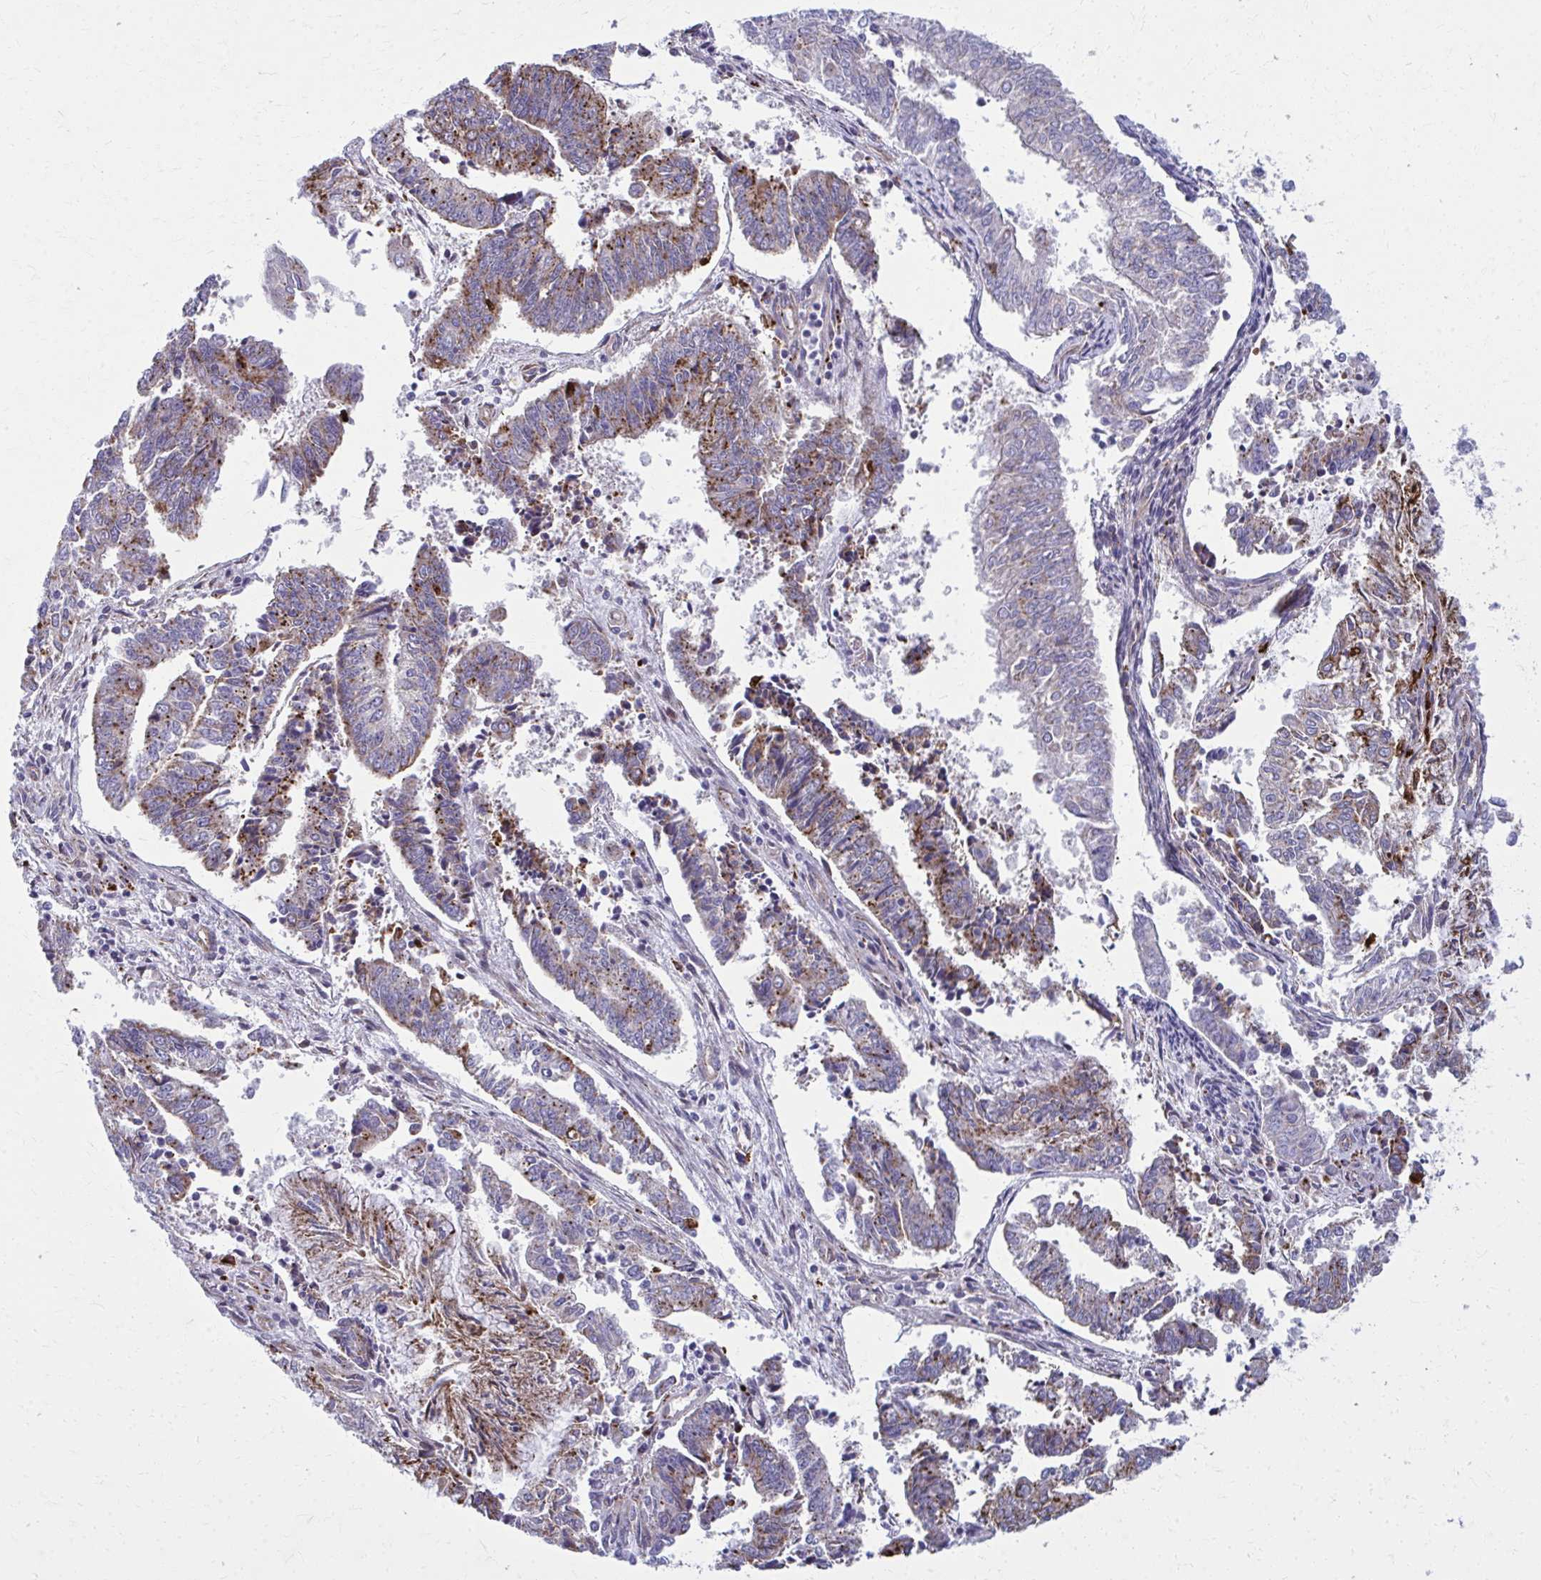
{"staining": {"intensity": "moderate", "quantity": "25%-75%", "location": "cytoplasmic/membranous"}, "tissue": "endometrial cancer", "cell_type": "Tumor cells", "image_type": "cancer", "snomed": [{"axis": "morphology", "description": "Adenocarcinoma, NOS"}, {"axis": "topography", "description": "Endometrium"}], "caption": "A histopathology image of endometrial adenocarcinoma stained for a protein reveals moderate cytoplasmic/membranous brown staining in tumor cells. The staining is performed using DAB (3,3'-diaminobenzidine) brown chromogen to label protein expression. The nuclei are counter-stained blue using hematoxylin.", "gene": "LRRC4B", "patient": {"sex": "female", "age": 61}}